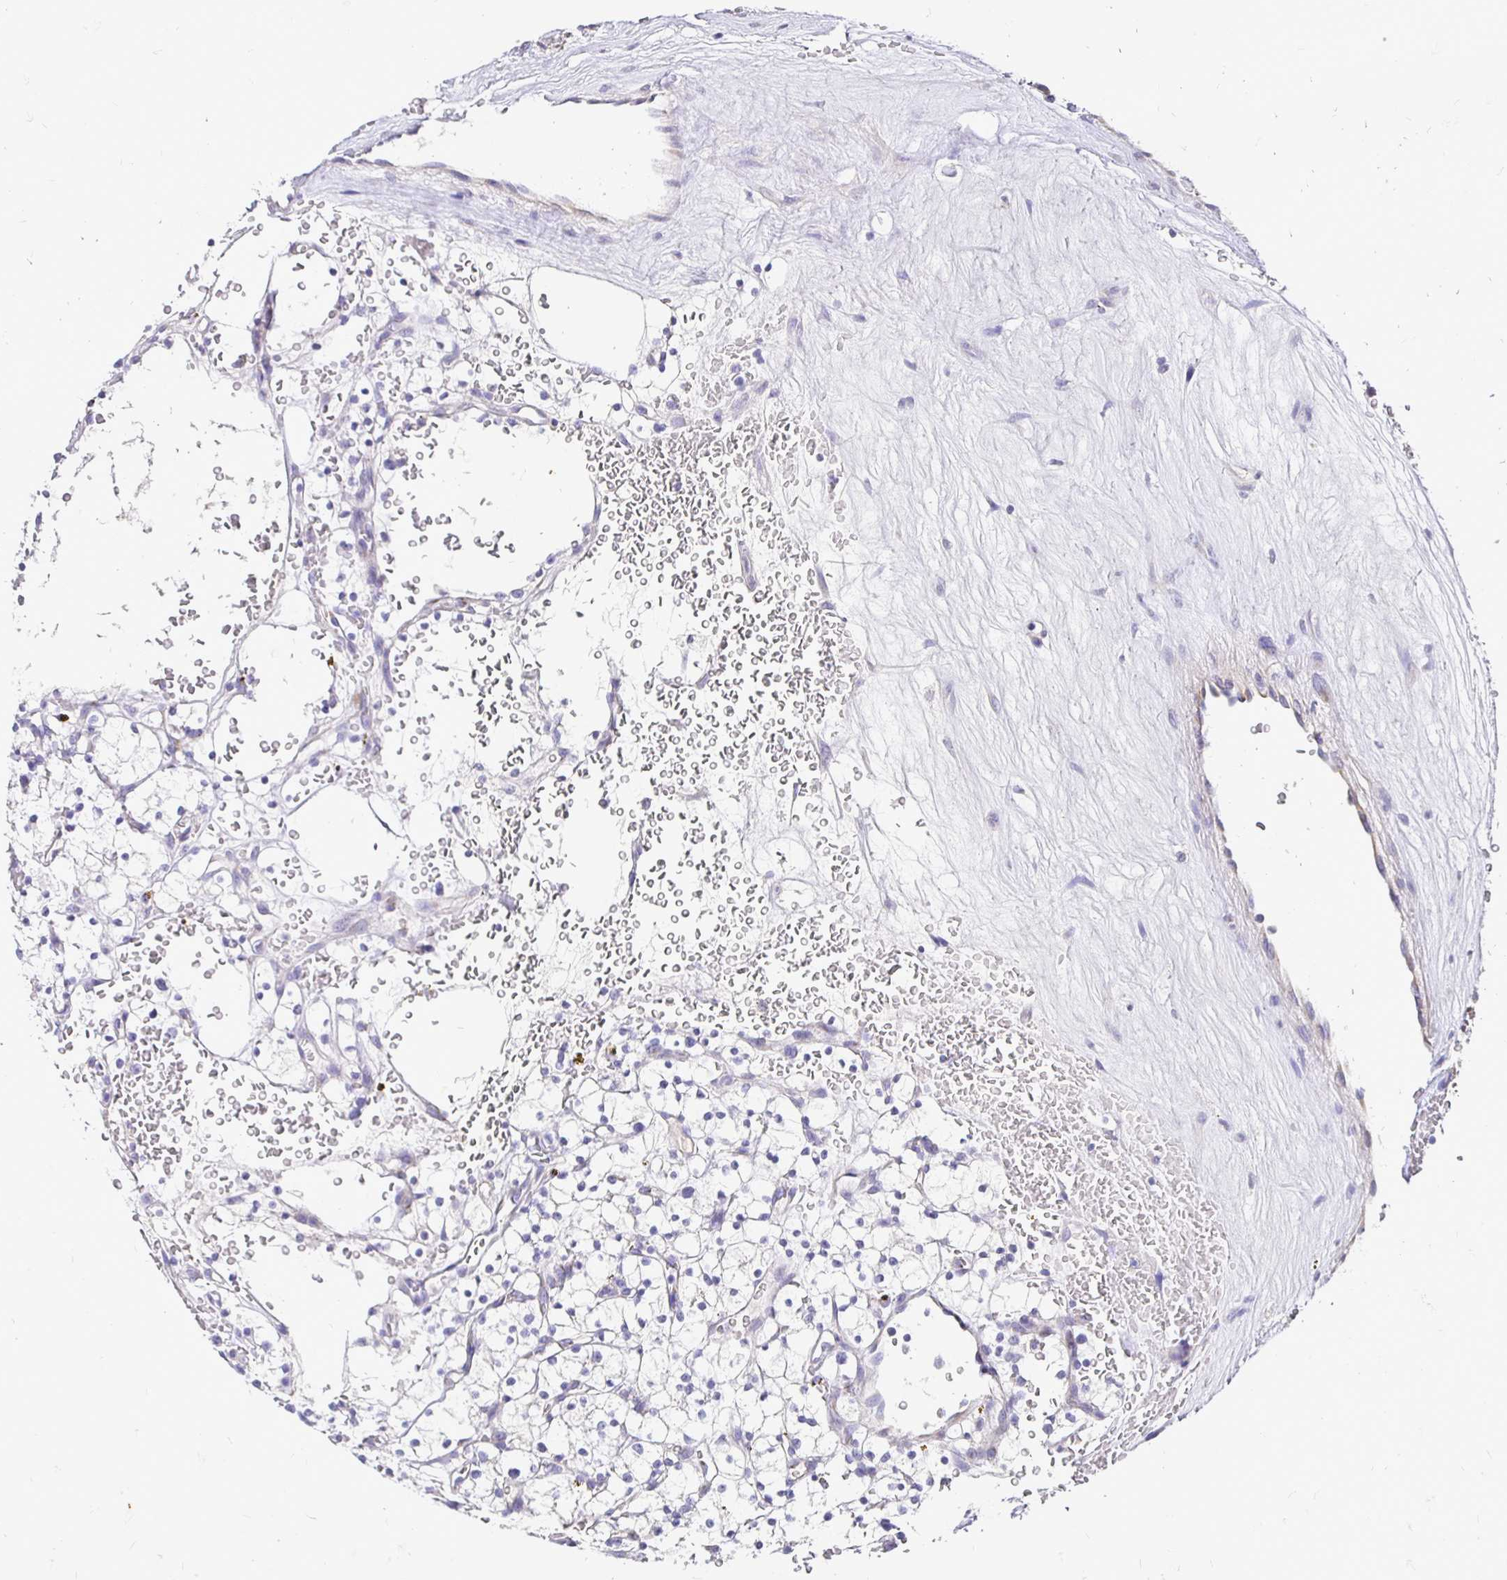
{"staining": {"intensity": "negative", "quantity": "none", "location": "none"}, "tissue": "renal cancer", "cell_type": "Tumor cells", "image_type": "cancer", "snomed": [{"axis": "morphology", "description": "Adenocarcinoma, NOS"}, {"axis": "topography", "description": "Kidney"}], "caption": "This is an immunohistochemistry image of renal adenocarcinoma. There is no positivity in tumor cells.", "gene": "TAF1D", "patient": {"sex": "female", "age": 64}}